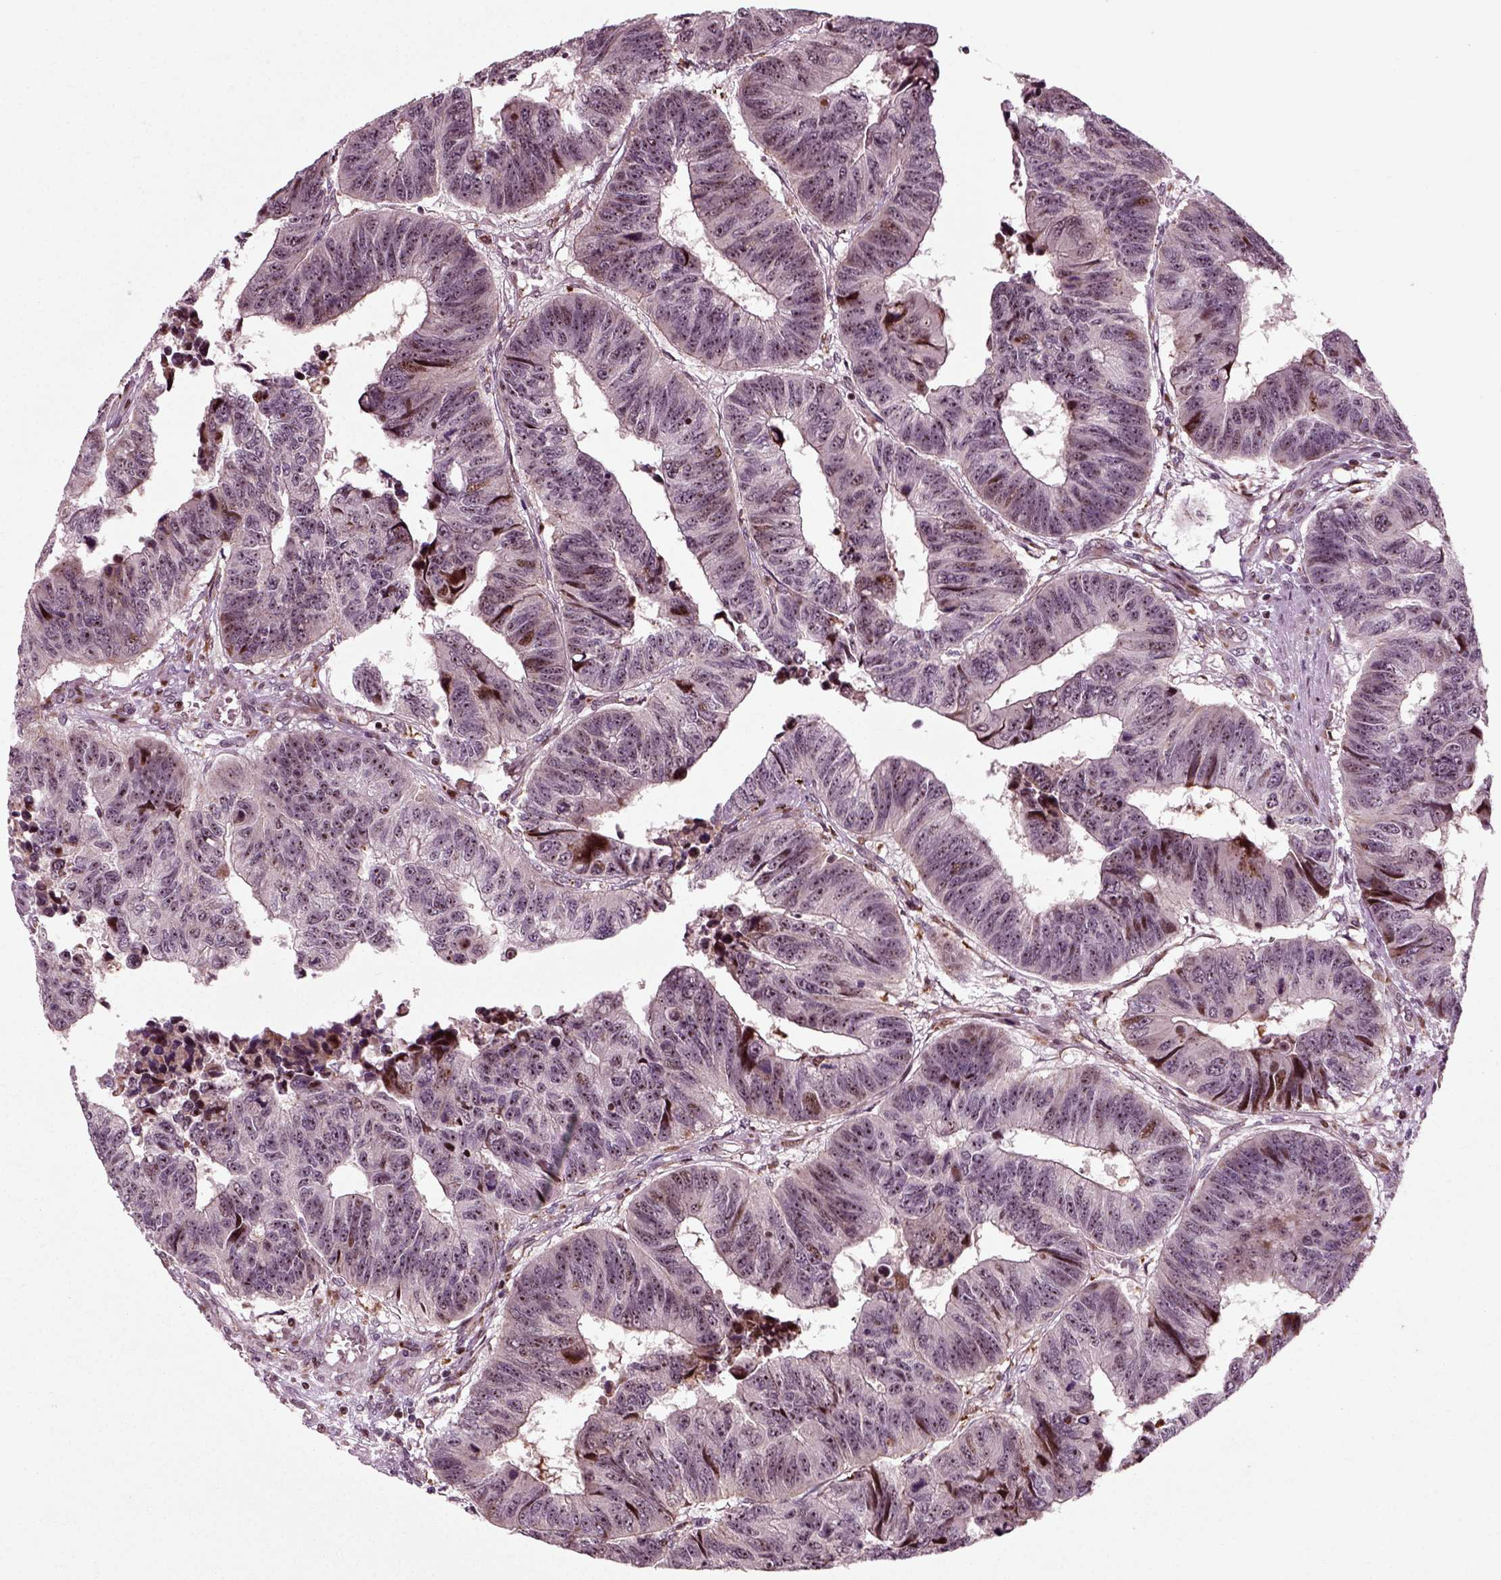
{"staining": {"intensity": "strong", "quantity": "<25%", "location": "nuclear"}, "tissue": "colorectal cancer", "cell_type": "Tumor cells", "image_type": "cancer", "snomed": [{"axis": "morphology", "description": "Adenocarcinoma, NOS"}, {"axis": "topography", "description": "Rectum"}], "caption": "Immunohistochemistry micrograph of neoplastic tissue: human colorectal cancer stained using IHC reveals medium levels of strong protein expression localized specifically in the nuclear of tumor cells, appearing as a nuclear brown color.", "gene": "CDC14A", "patient": {"sex": "female", "age": 85}}